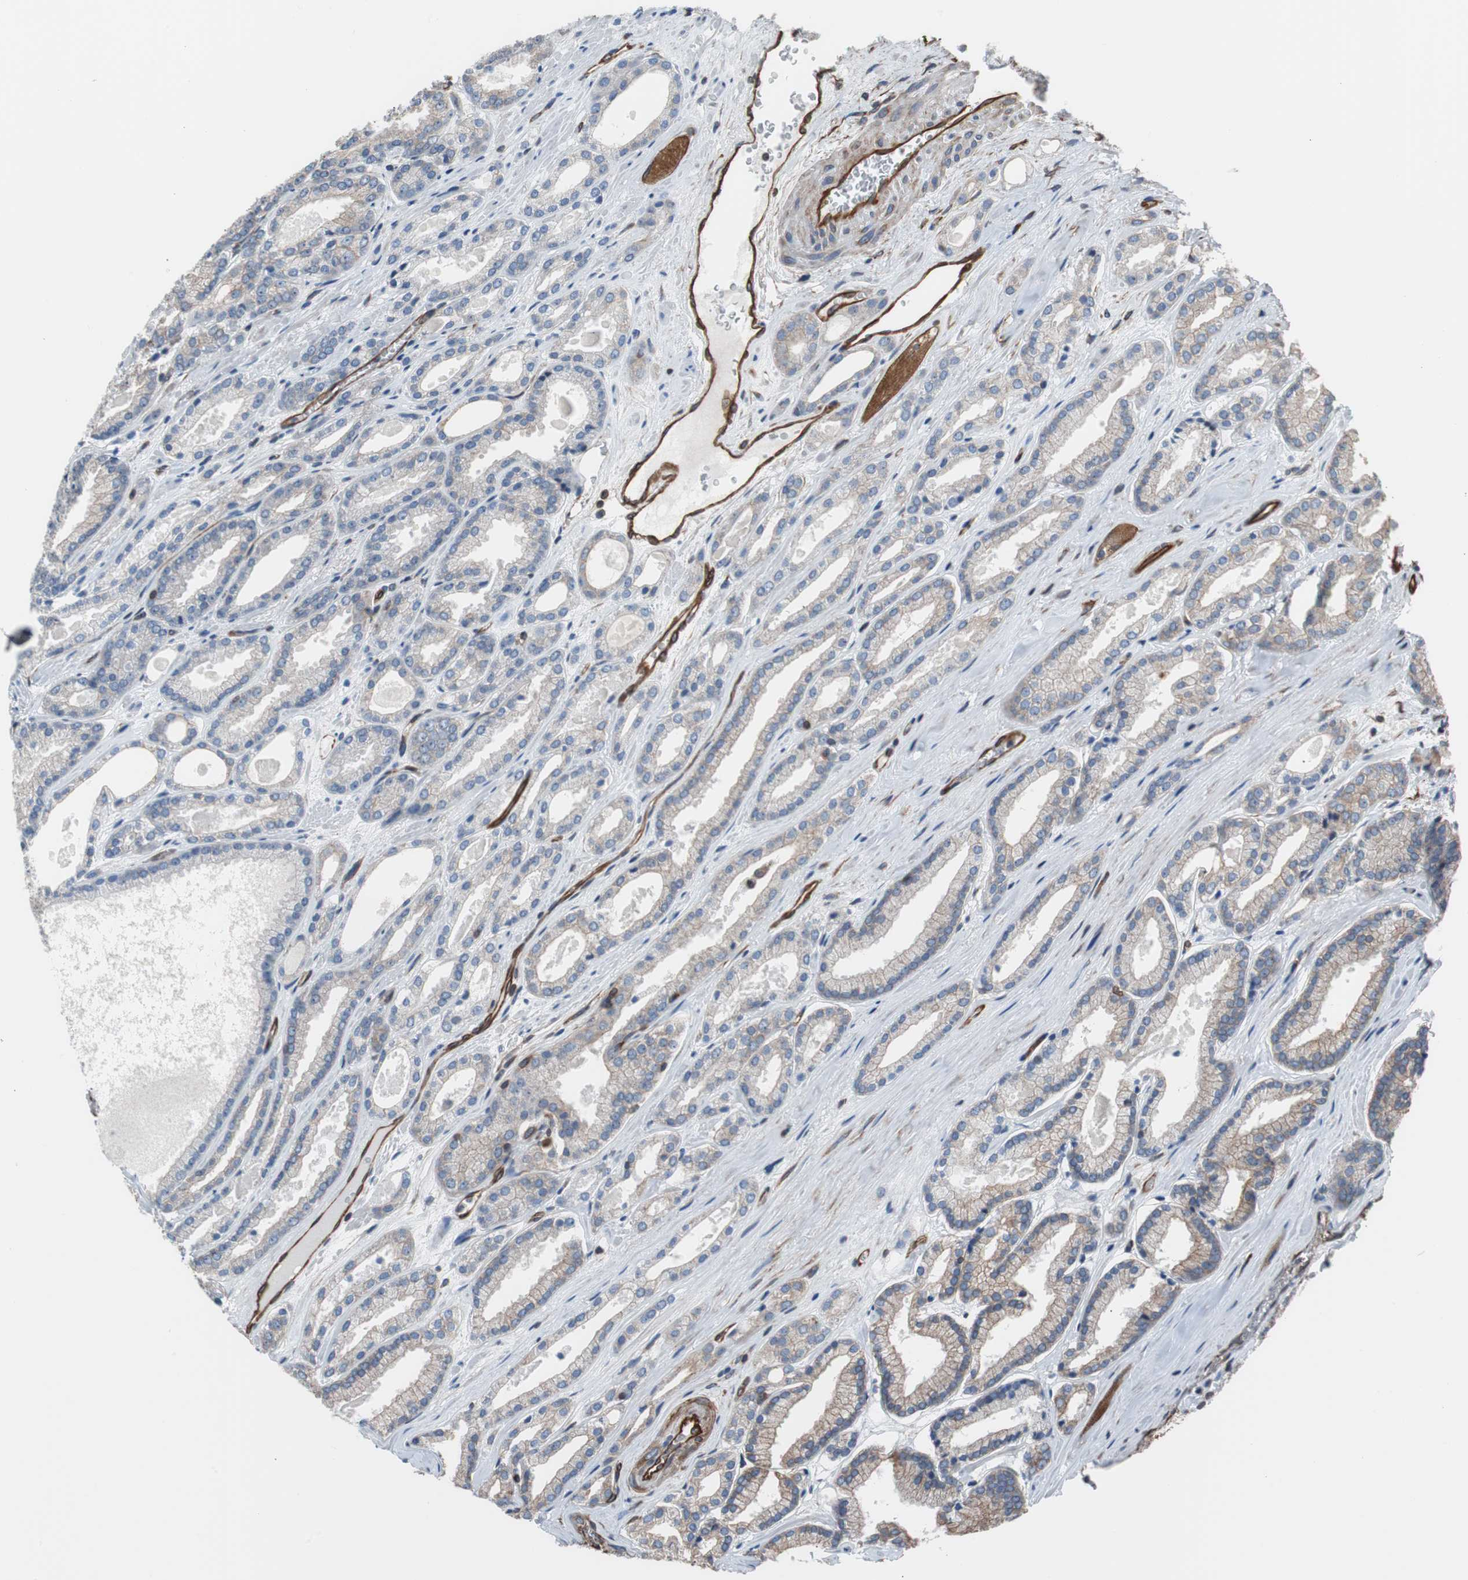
{"staining": {"intensity": "weak", "quantity": "<25%", "location": "cytoplasmic/membranous"}, "tissue": "prostate cancer", "cell_type": "Tumor cells", "image_type": "cancer", "snomed": [{"axis": "morphology", "description": "Adenocarcinoma, Low grade"}, {"axis": "topography", "description": "Prostate"}], "caption": "Protein analysis of prostate cancer (low-grade adenocarcinoma) displays no significant expression in tumor cells. (Stains: DAB (3,3'-diaminobenzidine) IHC with hematoxylin counter stain, Microscopy: brightfield microscopy at high magnification).", "gene": "KIF3B", "patient": {"sex": "male", "age": 59}}